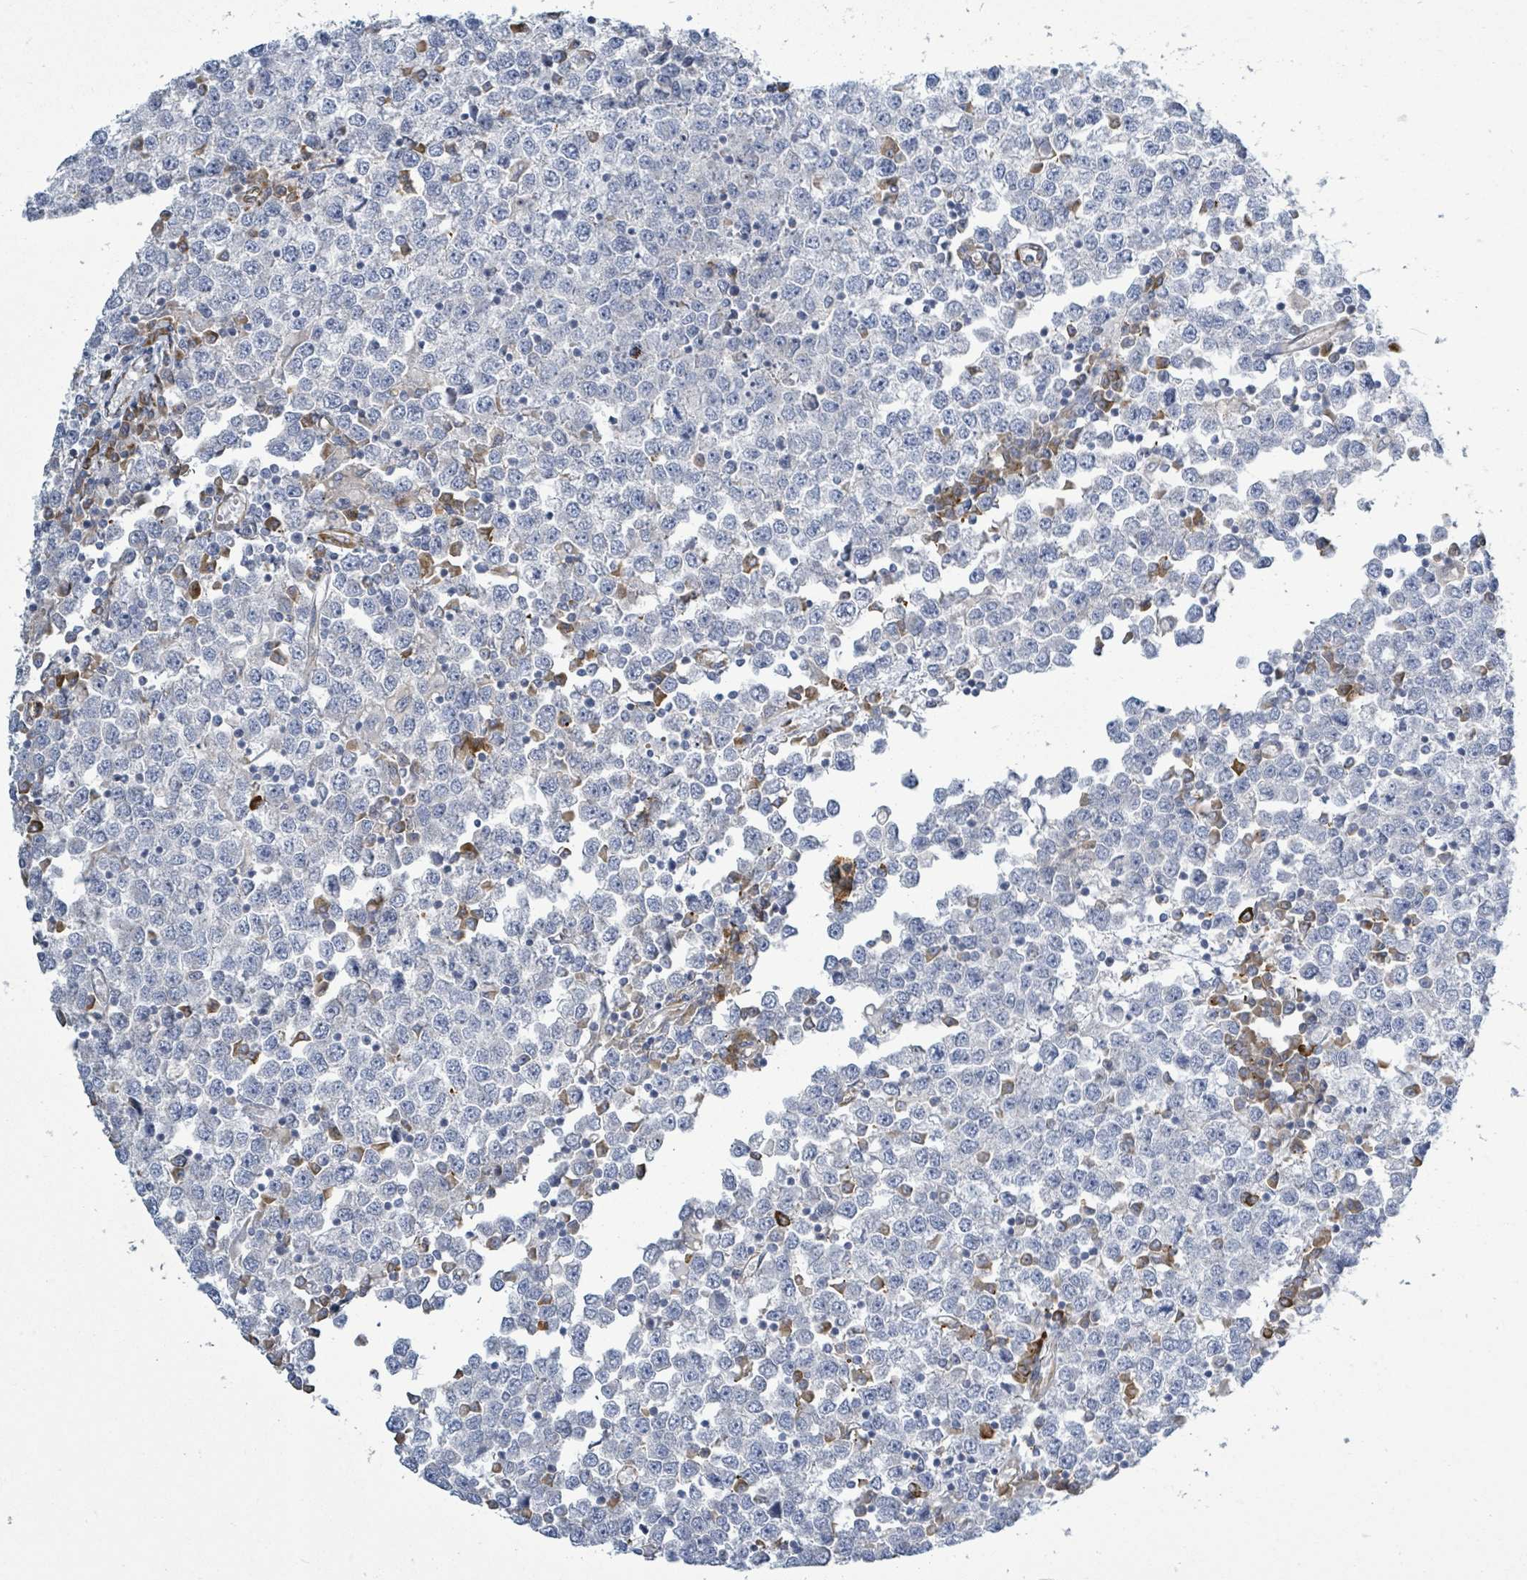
{"staining": {"intensity": "negative", "quantity": "none", "location": "none"}, "tissue": "testis cancer", "cell_type": "Tumor cells", "image_type": "cancer", "snomed": [{"axis": "morphology", "description": "Seminoma, NOS"}, {"axis": "topography", "description": "Testis"}], "caption": "Tumor cells show no significant expression in testis cancer (seminoma).", "gene": "SIRPB1", "patient": {"sex": "male", "age": 65}}